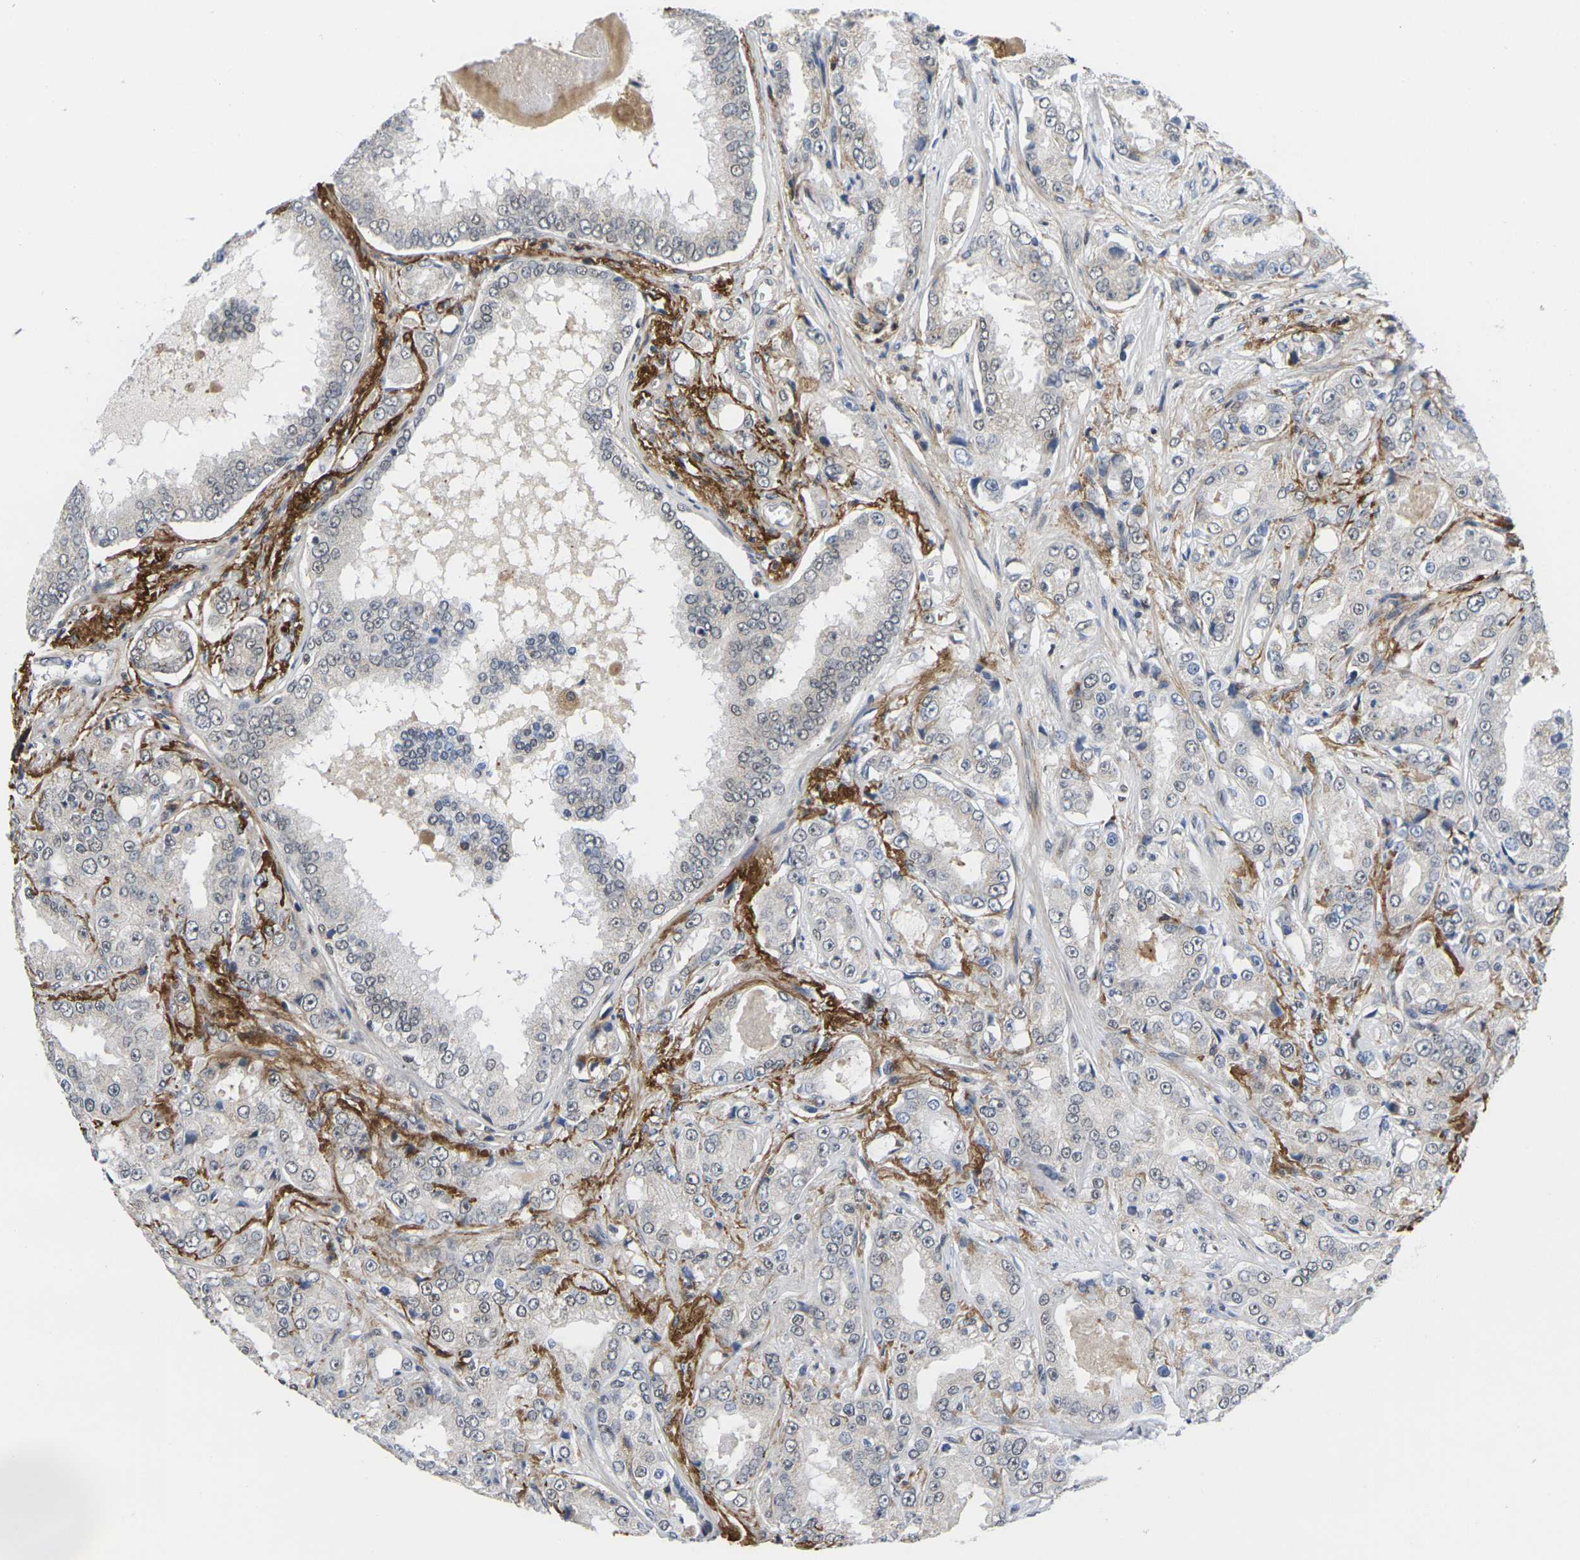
{"staining": {"intensity": "weak", "quantity": "<25%", "location": "cytoplasmic/membranous,nuclear"}, "tissue": "prostate cancer", "cell_type": "Tumor cells", "image_type": "cancer", "snomed": [{"axis": "morphology", "description": "Adenocarcinoma, High grade"}, {"axis": "topography", "description": "Prostate"}], "caption": "IHC photomicrograph of prostate high-grade adenocarcinoma stained for a protein (brown), which shows no staining in tumor cells.", "gene": "RBM7", "patient": {"sex": "male", "age": 73}}